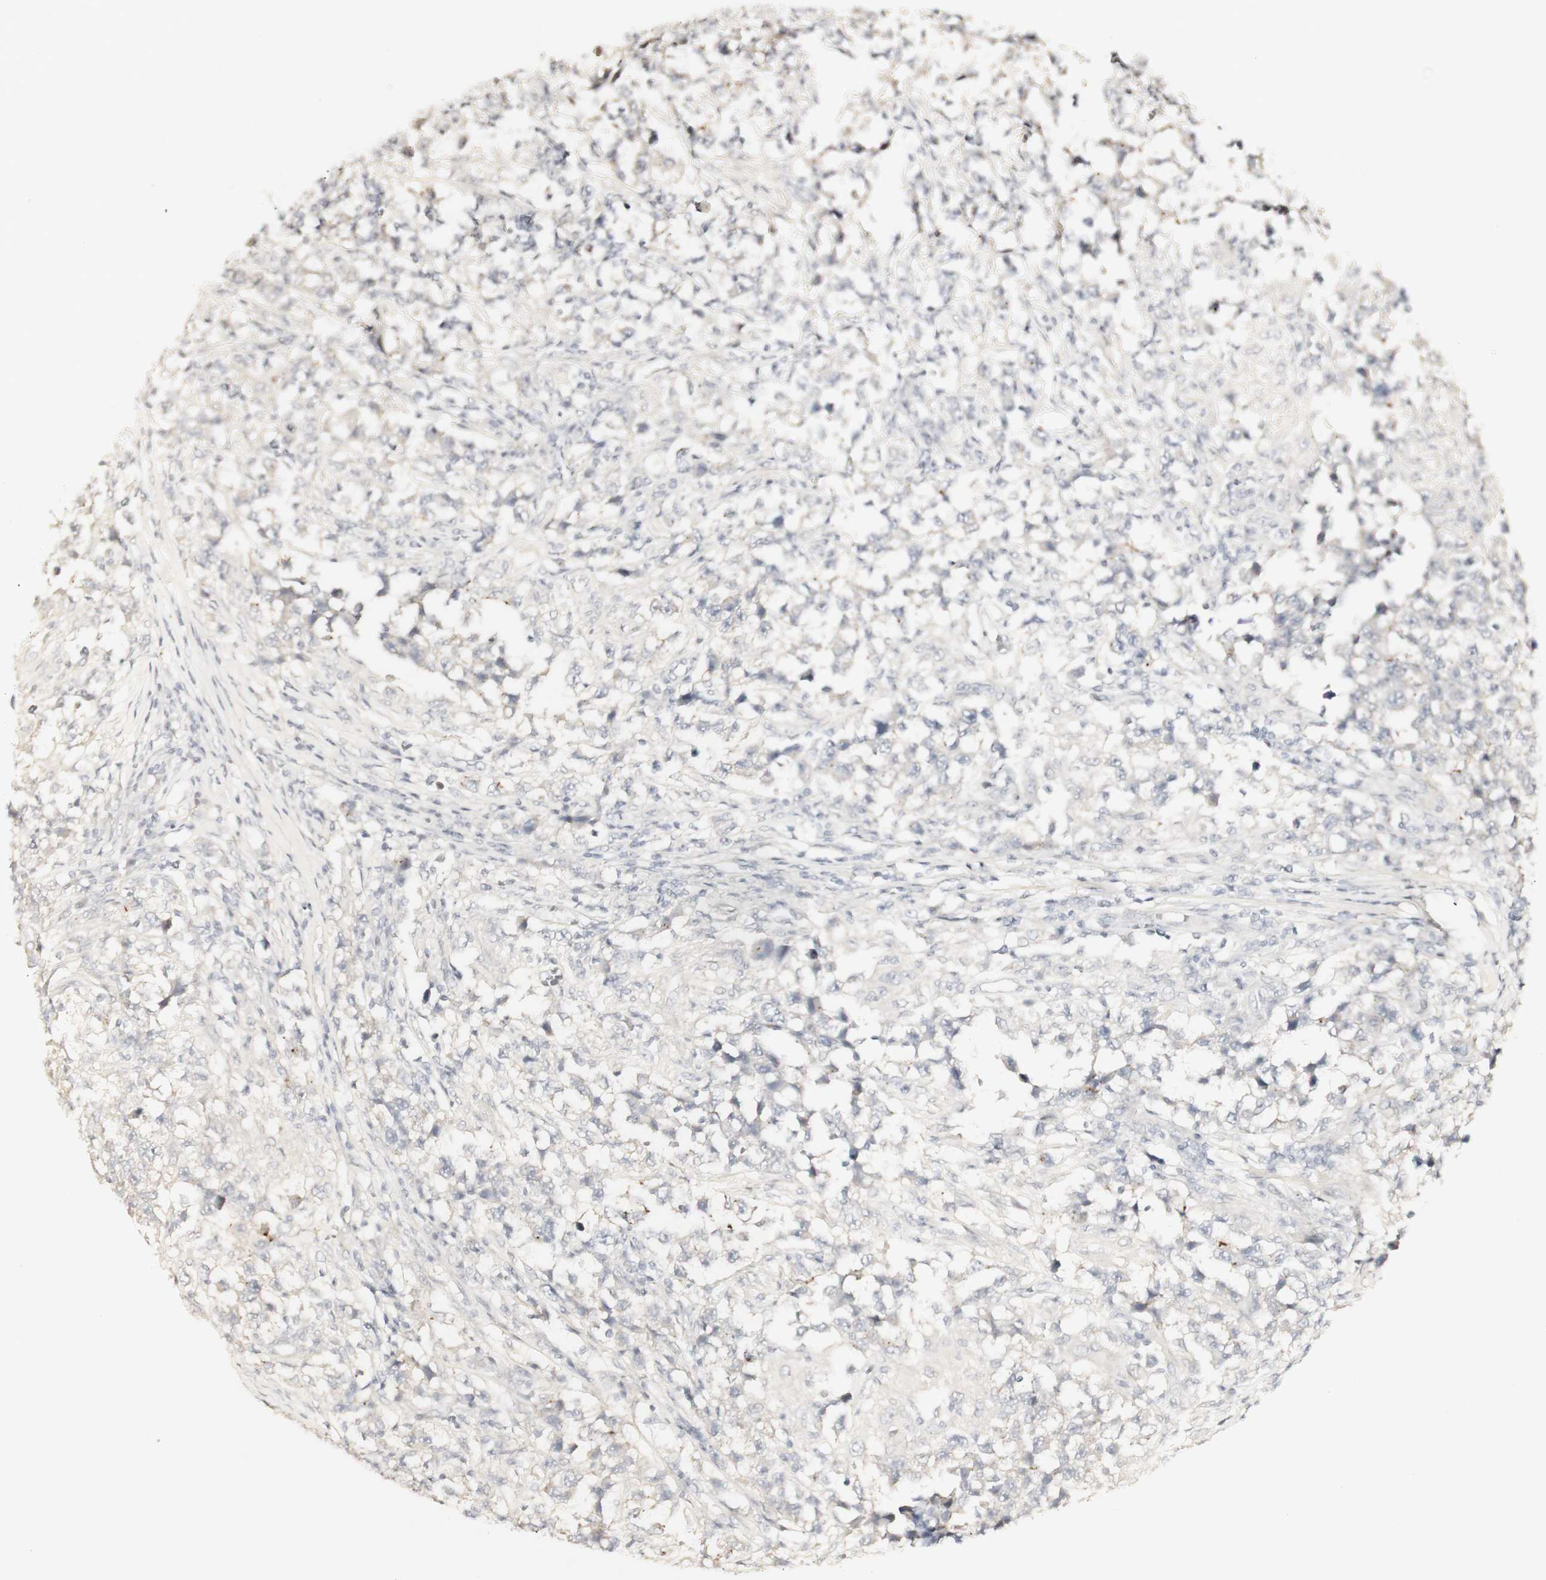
{"staining": {"intensity": "weak", "quantity": ">75%", "location": "cytoplasmic/membranous"}, "tissue": "testis cancer", "cell_type": "Tumor cells", "image_type": "cancer", "snomed": [{"axis": "morphology", "description": "Carcinoma, Embryonal, NOS"}, {"axis": "topography", "description": "Testis"}], "caption": "About >75% of tumor cells in embryonal carcinoma (testis) display weak cytoplasmic/membranous protein staining as visualized by brown immunohistochemical staining.", "gene": "DSC2", "patient": {"sex": "male", "age": 21}}